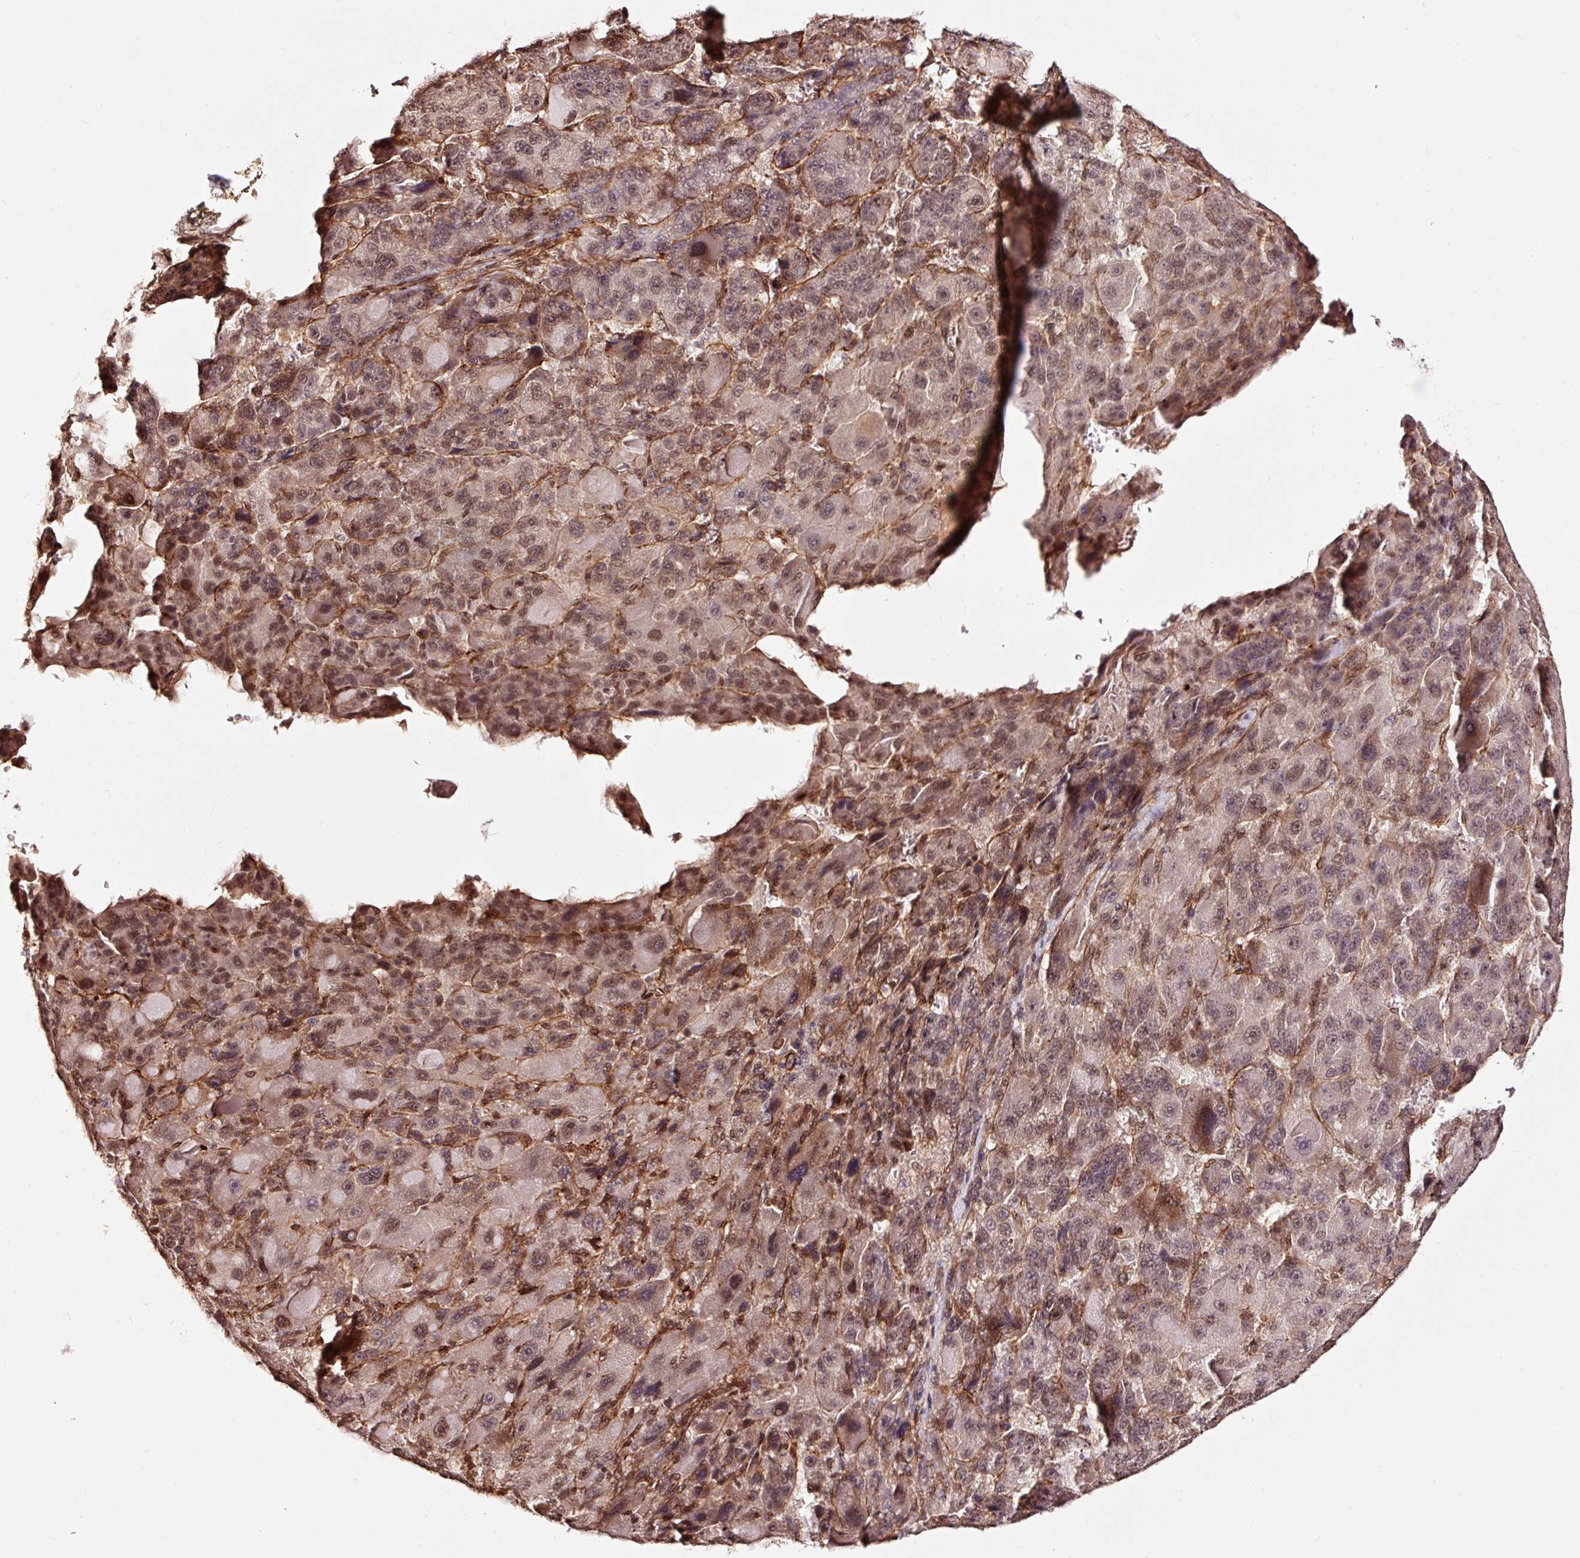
{"staining": {"intensity": "moderate", "quantity": "25%-75%", "location": "nuclear"}, "tissue": "liver cancer", "cell_type": "Tumor cells", "image_type": "cancer", "snomed": [{"axis": "morphology", "description": "Carcinoma, Hepatocellular, NOS"}, {"axis": "topography", "description": "Liver"}], "caption": "IHC photomicrograph of liver cancer (hepatocellular carcinoma) stained for a protein (brown), which exhibits medium levels of moderate nuclear positivity in about 25%-75% of tumor cells.", "gene": "TPM1", "patient": {"sex": "male", "age": 76}}